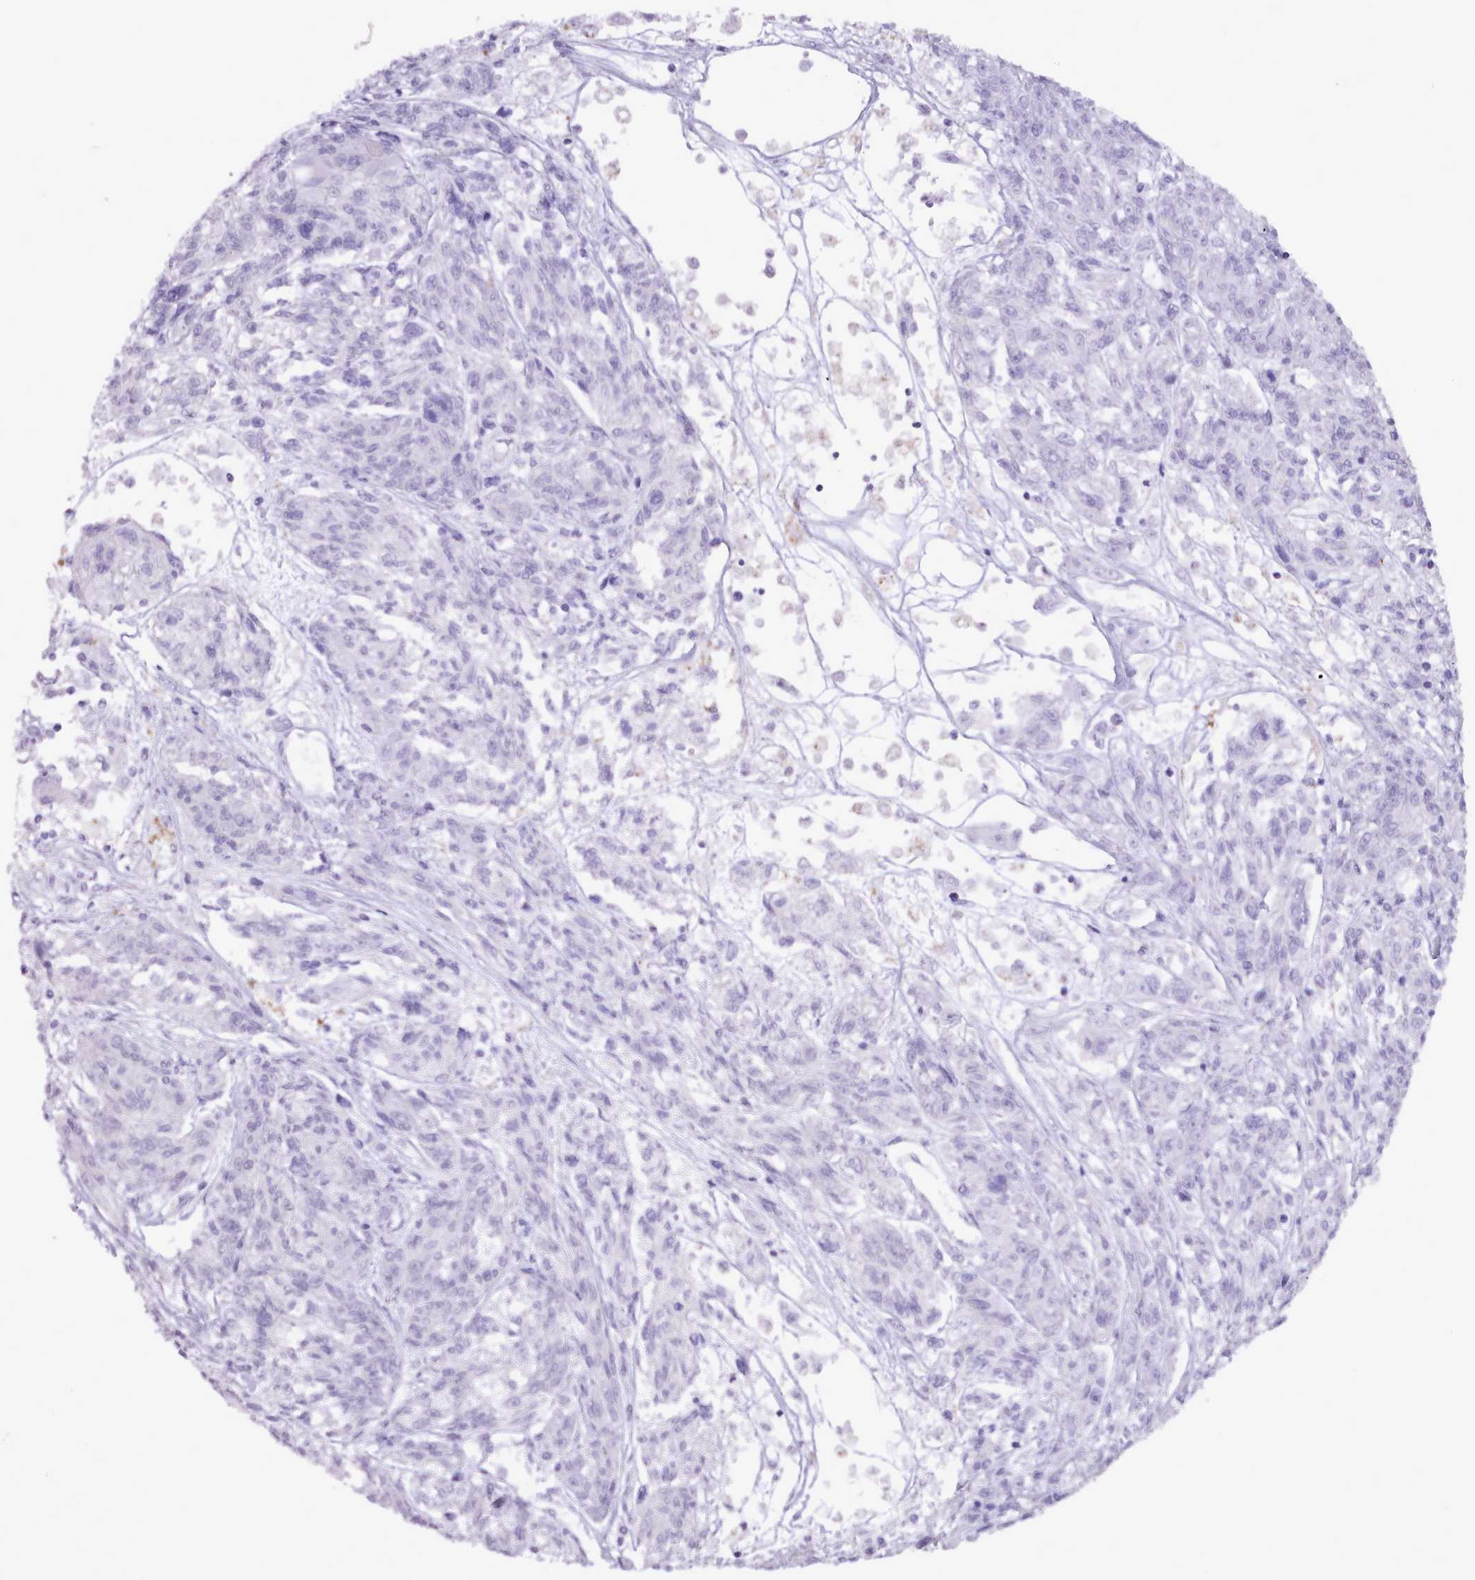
{"staining": {"intensity": "moderate", "quantity": "<25%", "location": "nuclear"}, "tissue": "melanoma", "cell_type": "Tumor cells", "image_type": "cancer", "snomed": [{"axis": "morphology", "description": "Malignant melanoma, NOS"}, {"axis": "topography", "description": "Skin"}], "caption": "Immunohistochemical staining of melanoma exhibits low levels of moderate nuclear expression in approximately <25% of tumor cells.", "gene": "BDKRB2", "patient": {"sex": "male", "age": 53}}